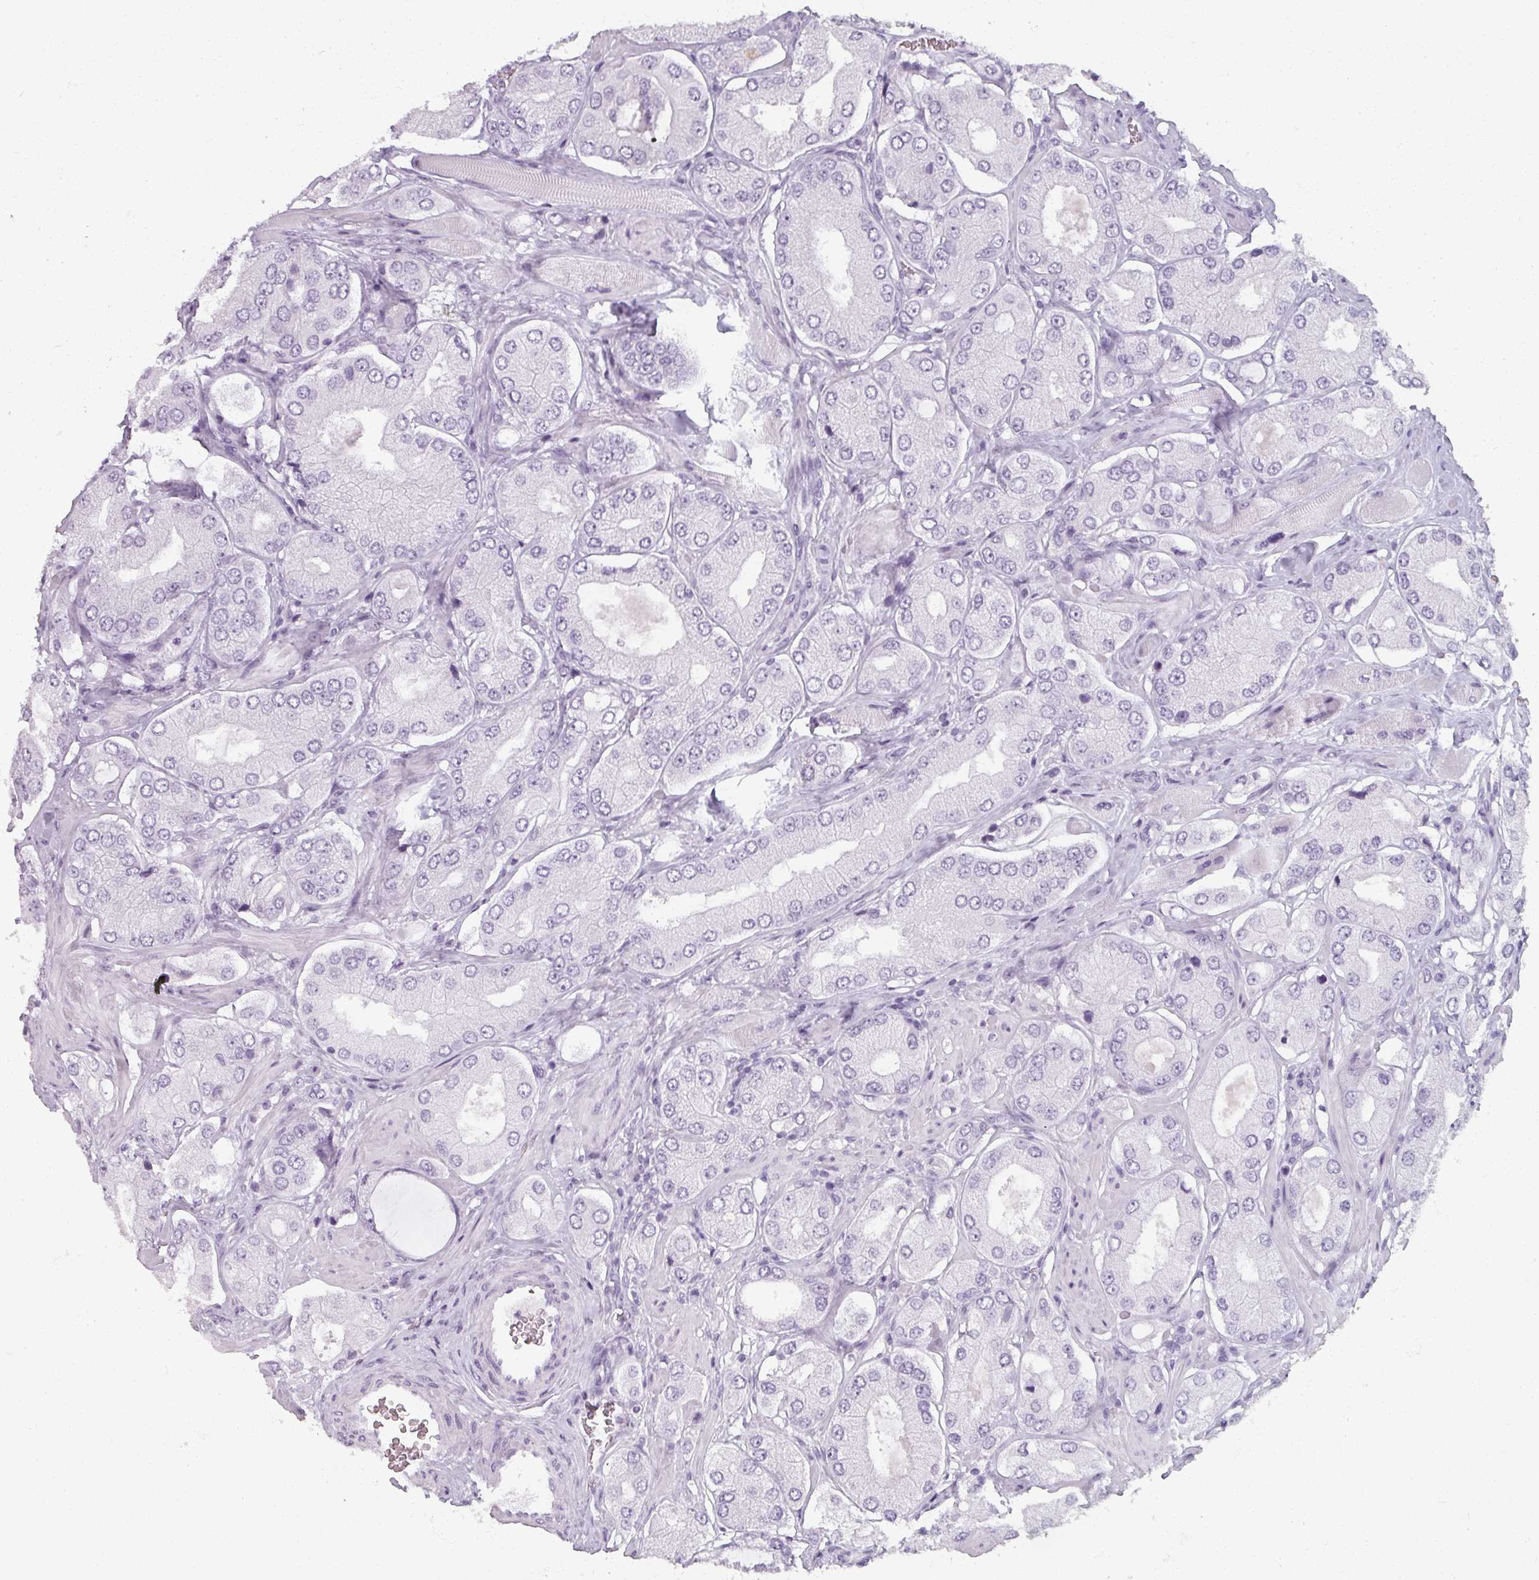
{"staining": {"intensity": "negative", "quantity": "none", "location": "none"}, "tissue": "prostate cancer", "cell_type": "Tumor cells", "image_type": "cancer", "snomed": [{"axis": "morphology", "description": "Adenocarcinoma, Low grade"}, {"axis": "topography", "description": "Prostate"}], "caption": "Tumor cells show no significant protein positivity in prostate cancer.", "gene": "REG3G", "patient": {"sex": "male", "age": 42}}